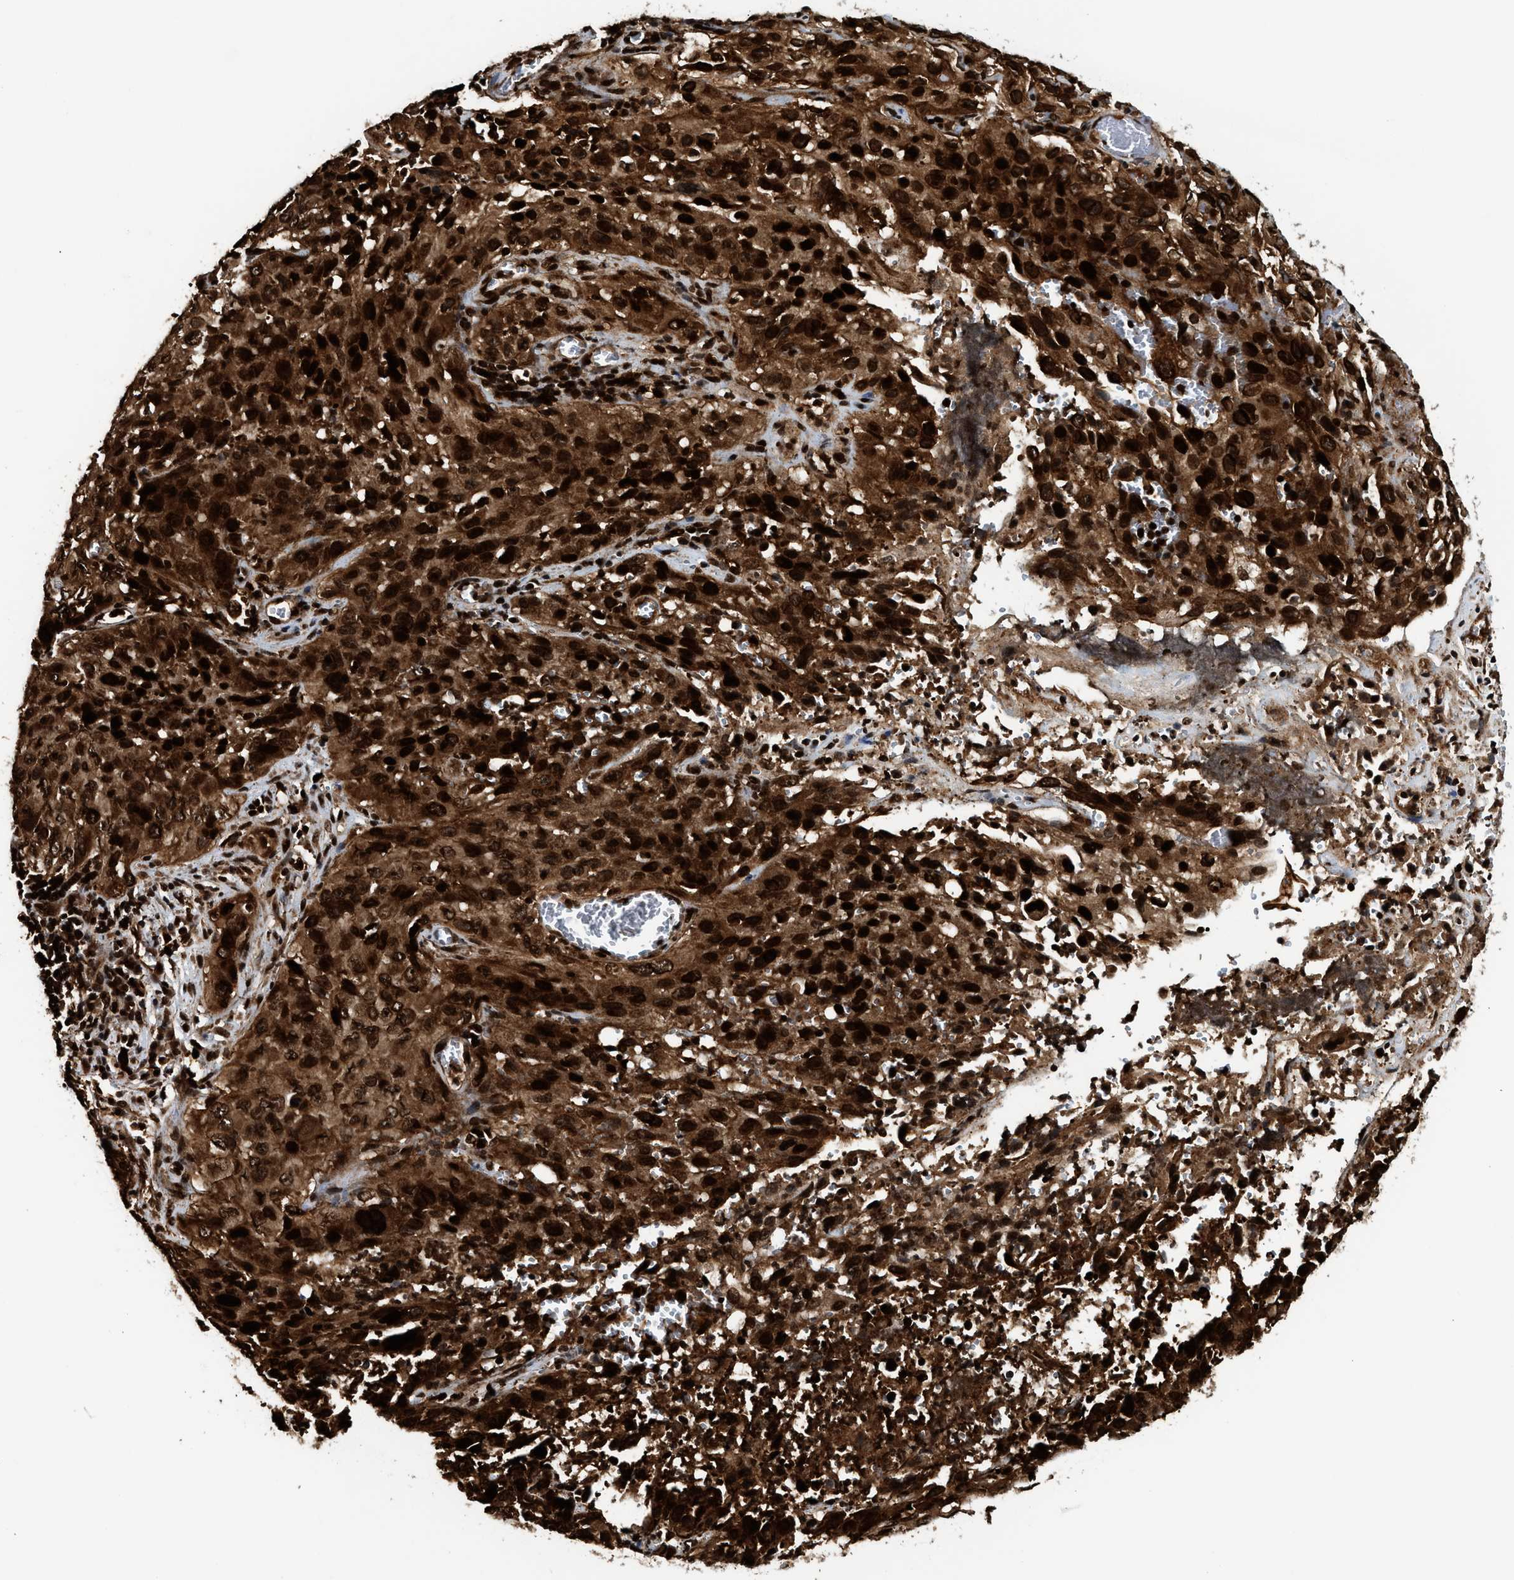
{"staining": {"intensity": "strong", "quantity": ">75%", "location": "cytoplasmic/membranous,nuclear"}, "tissue": "cervical cancer", "cell_type": "Tumor cells", "image_type": "cancer", "snomed": [{"axis": "morphology", "description": "Squamous cell carcinoma, NOS"}, {"axis": "topography", "description": "Cervix"}], "caption": "DAB (3,3'-diaminobenzidine) immunohistochemical staining of human cervical squamous cell carcinoma exhibits strong cytoplasmic/membranous and nuclear protein expression in about >75% of tumor cells.", "gene": "MDM2", "patient": {"sex": "female", "age": 32}}